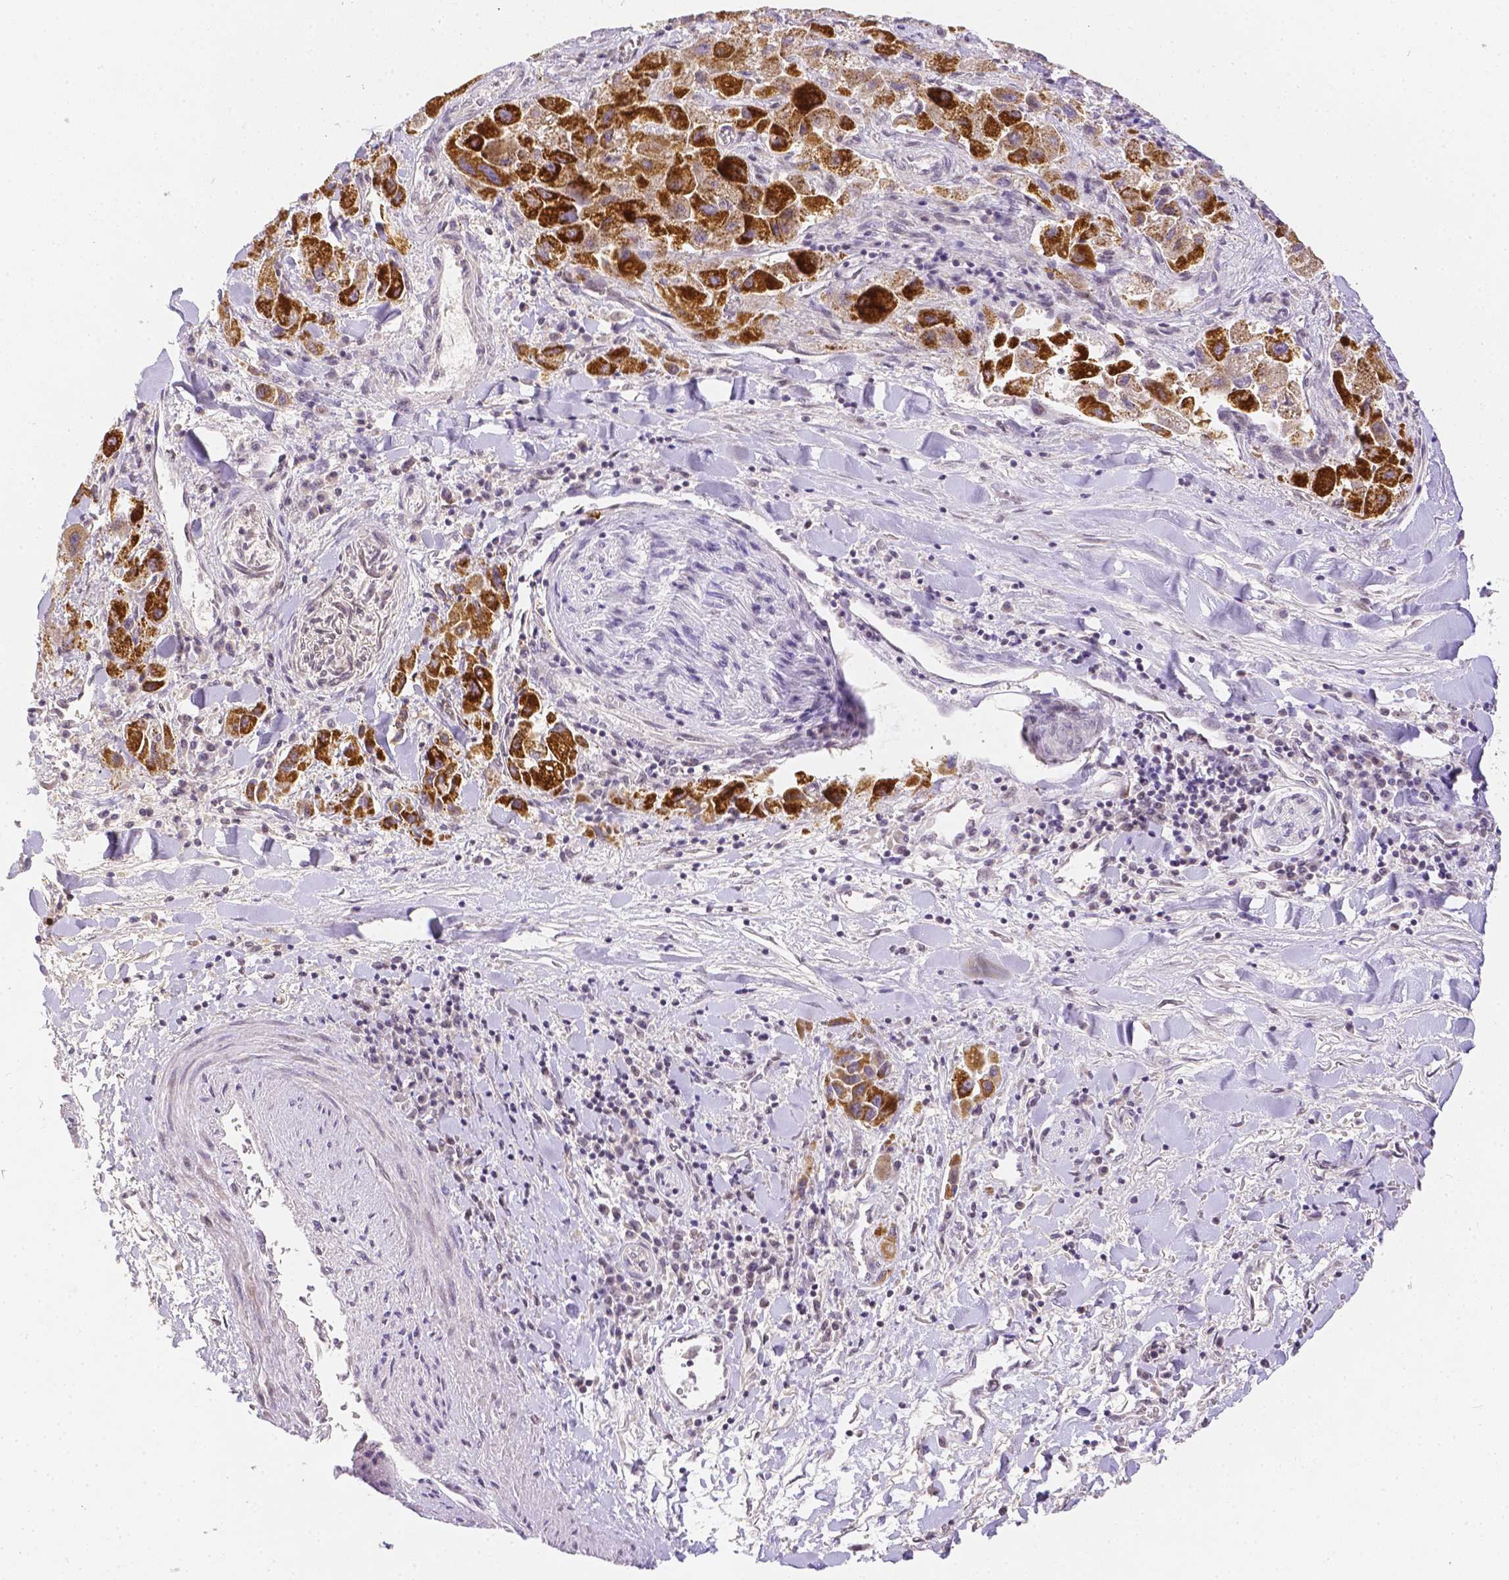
{"staining": {"intensity": "strong", "quantity": "25%-75%", "location": "cytoplasmic/membranous"}, "tissue": "liver cancer", "cell_type": "Tumor cells", "image_type": "cancer", "snomed": [{"axis": "morphology", "description": "Carcinoma, Hepatocellular, NOS"}, {"axis": "topography", "description": "Liver"}], "caption": "There is high levels of strong cytoplasmic/membranous expression in tumor cells of hepatocellular carcinoma (liver), as demonstrated by immunohistochemical staining (brown color).", "gene": "ZNF280B", "patient": {"sex": "male", "age": 24}}